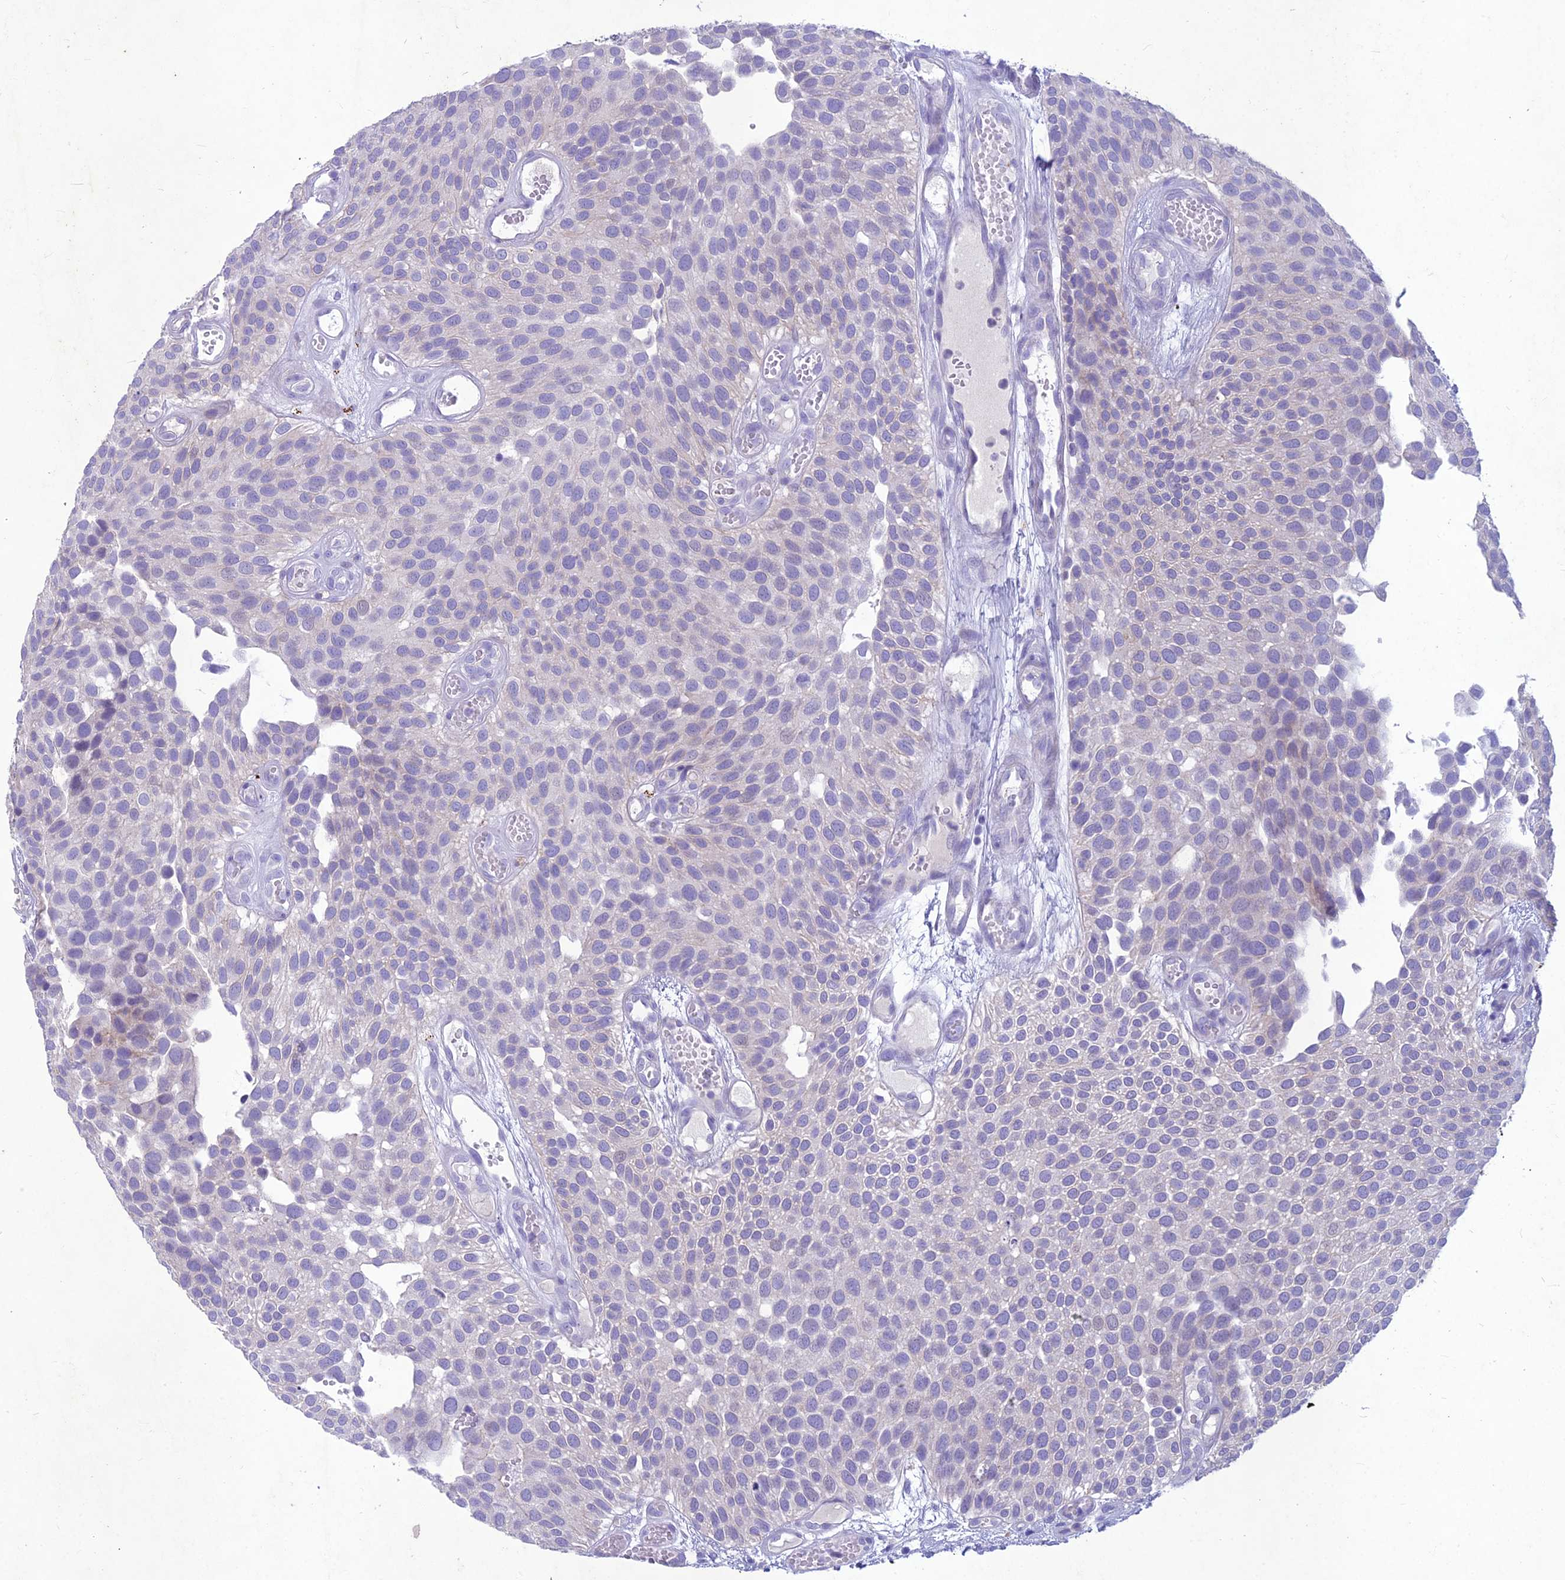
{"staining": {"intensity": "negative", "quantity": "none", "location": "none"}, "tissue": "urothelial cancer", "cell_type": "Tumor cells", "image_type": "cancer", "snomed": [{"axis": "morphology", "description": "Urothelial carcinoma, Low grade"}, {"axis": "topography", "description": "Urinary bladder"}], "caption": "The immunohistochemistry (IHC) histopathology image has no significant staining in tumor cells of low-grade urothelial carcinoma tissue.", "gene": "IFT172", "patient": {"sex": "male", "age": 89}}